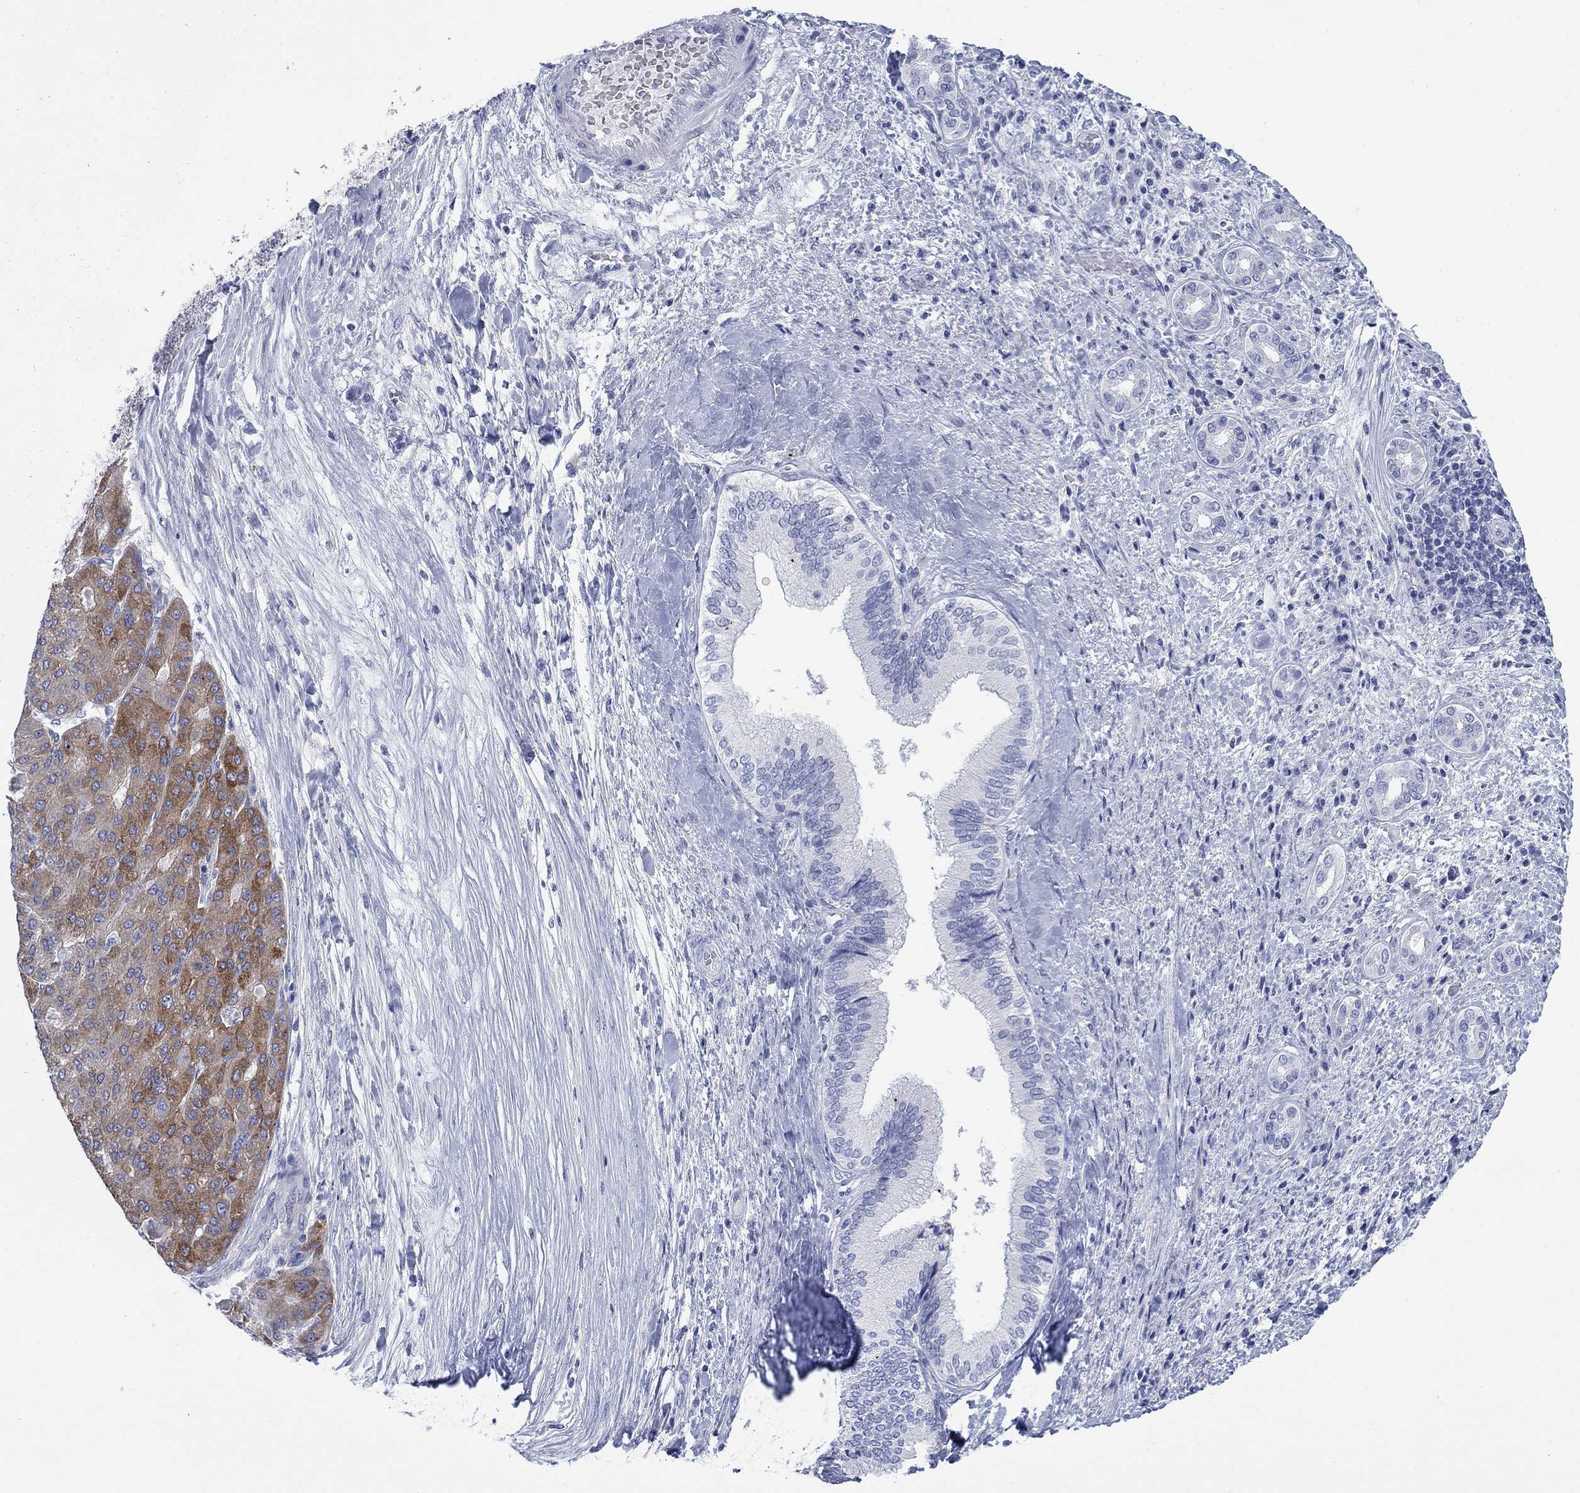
{"staining": {"intensity": "negative", "quantity": "none", "location": "none"}, "tissue": "liver cancer", "cell_type": "Tumor cells", "image_type": "cancer", "snomed": [{"axis": "morphology", "description": "Carcinoma, Hepatocellular, NOS"}, {"axis": "topography", "description": "Liver"}], "caption": "Tumor cells are negative for protein expression in human hepatocellular carcinoma (liver).", "gene": "IGF2BP3", "patient": {"sex": "male", "age": 65}}